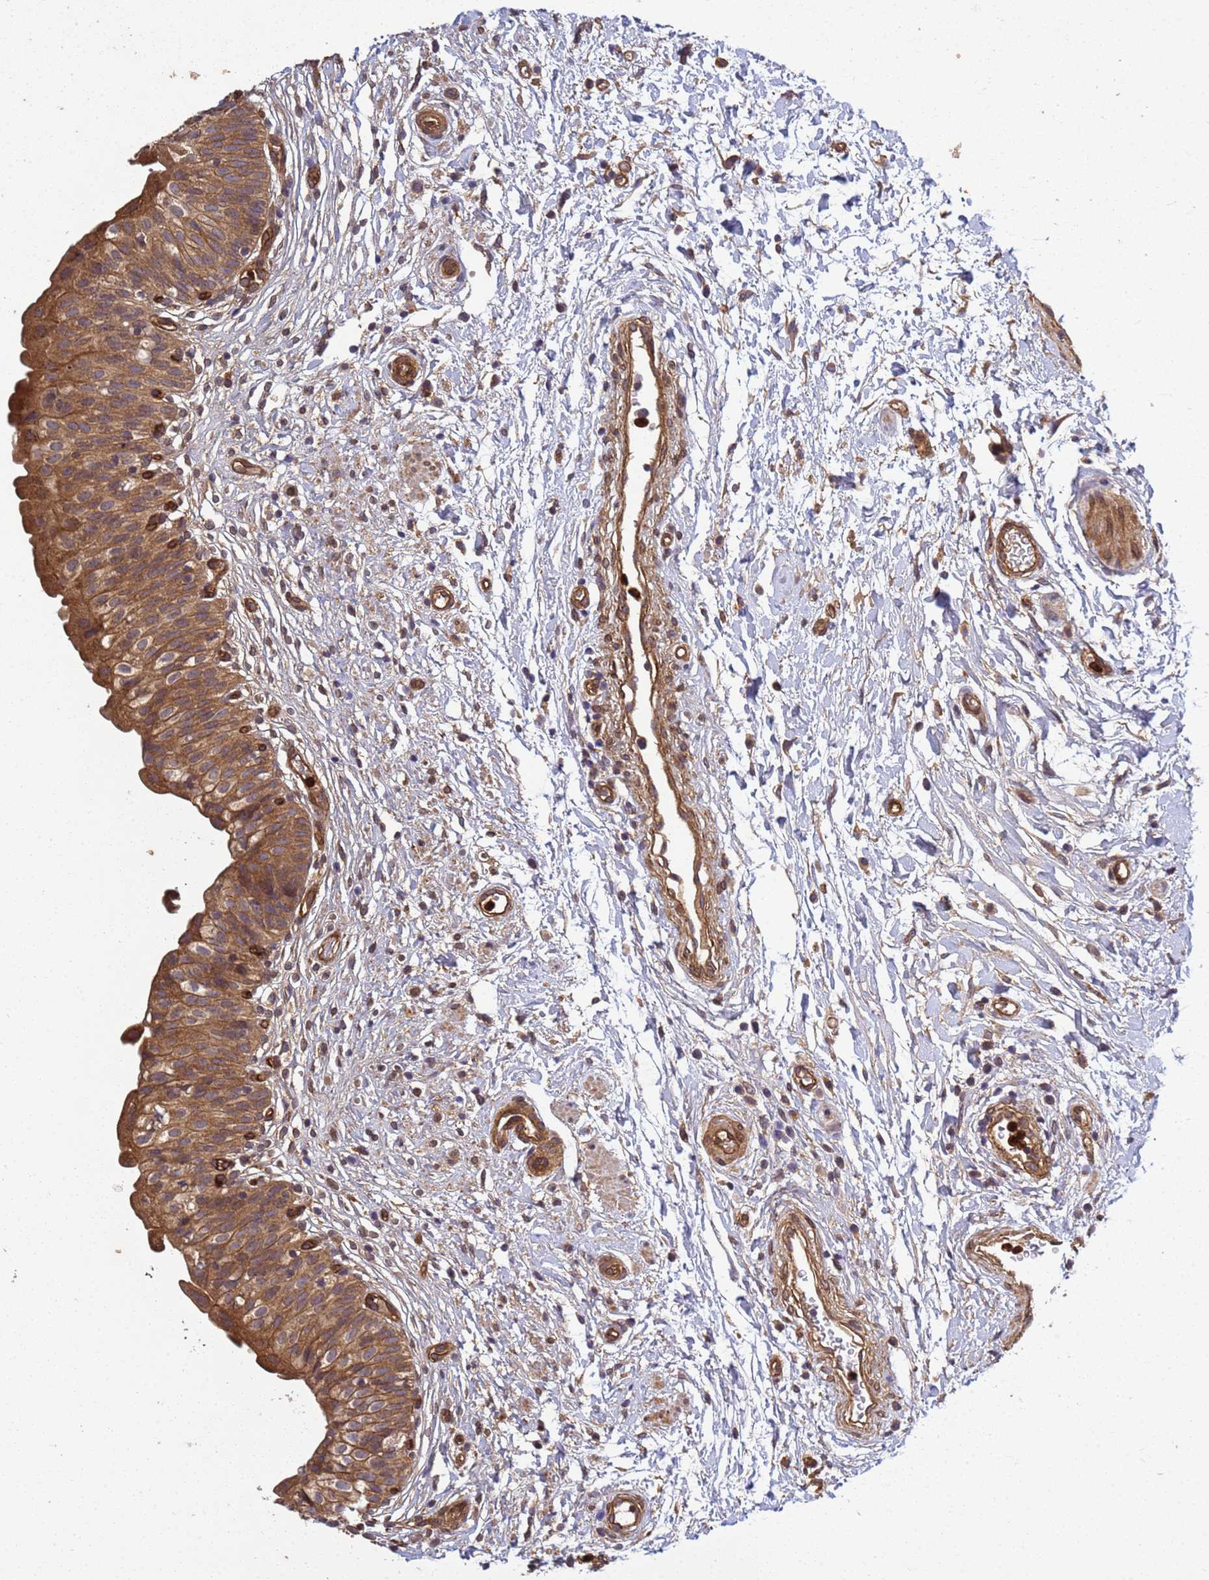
{"staining": {"intensity": "moderate", "quantity": ">75%", "location": "cytoplasmic/membranous"}, "tissue": "urinary bladder", "cell_type": "Urothelial cells", "image_type": "normal", "snomed": [{"axis": "morphology", "description": "Normal tissue, NOS"}, {"axis": "topography", "description": "Urinary bladder"}], "caption": "IHC of normal human urinary bladder shows medium levels of moderate cytoplasmic/membranous expression in approximately >75% of urothelial cells. (Brightfield microscopy of DAB IHC at high magnification).", "gene": "C8orf34", "patient": {"sex": "male", "age": 55}}